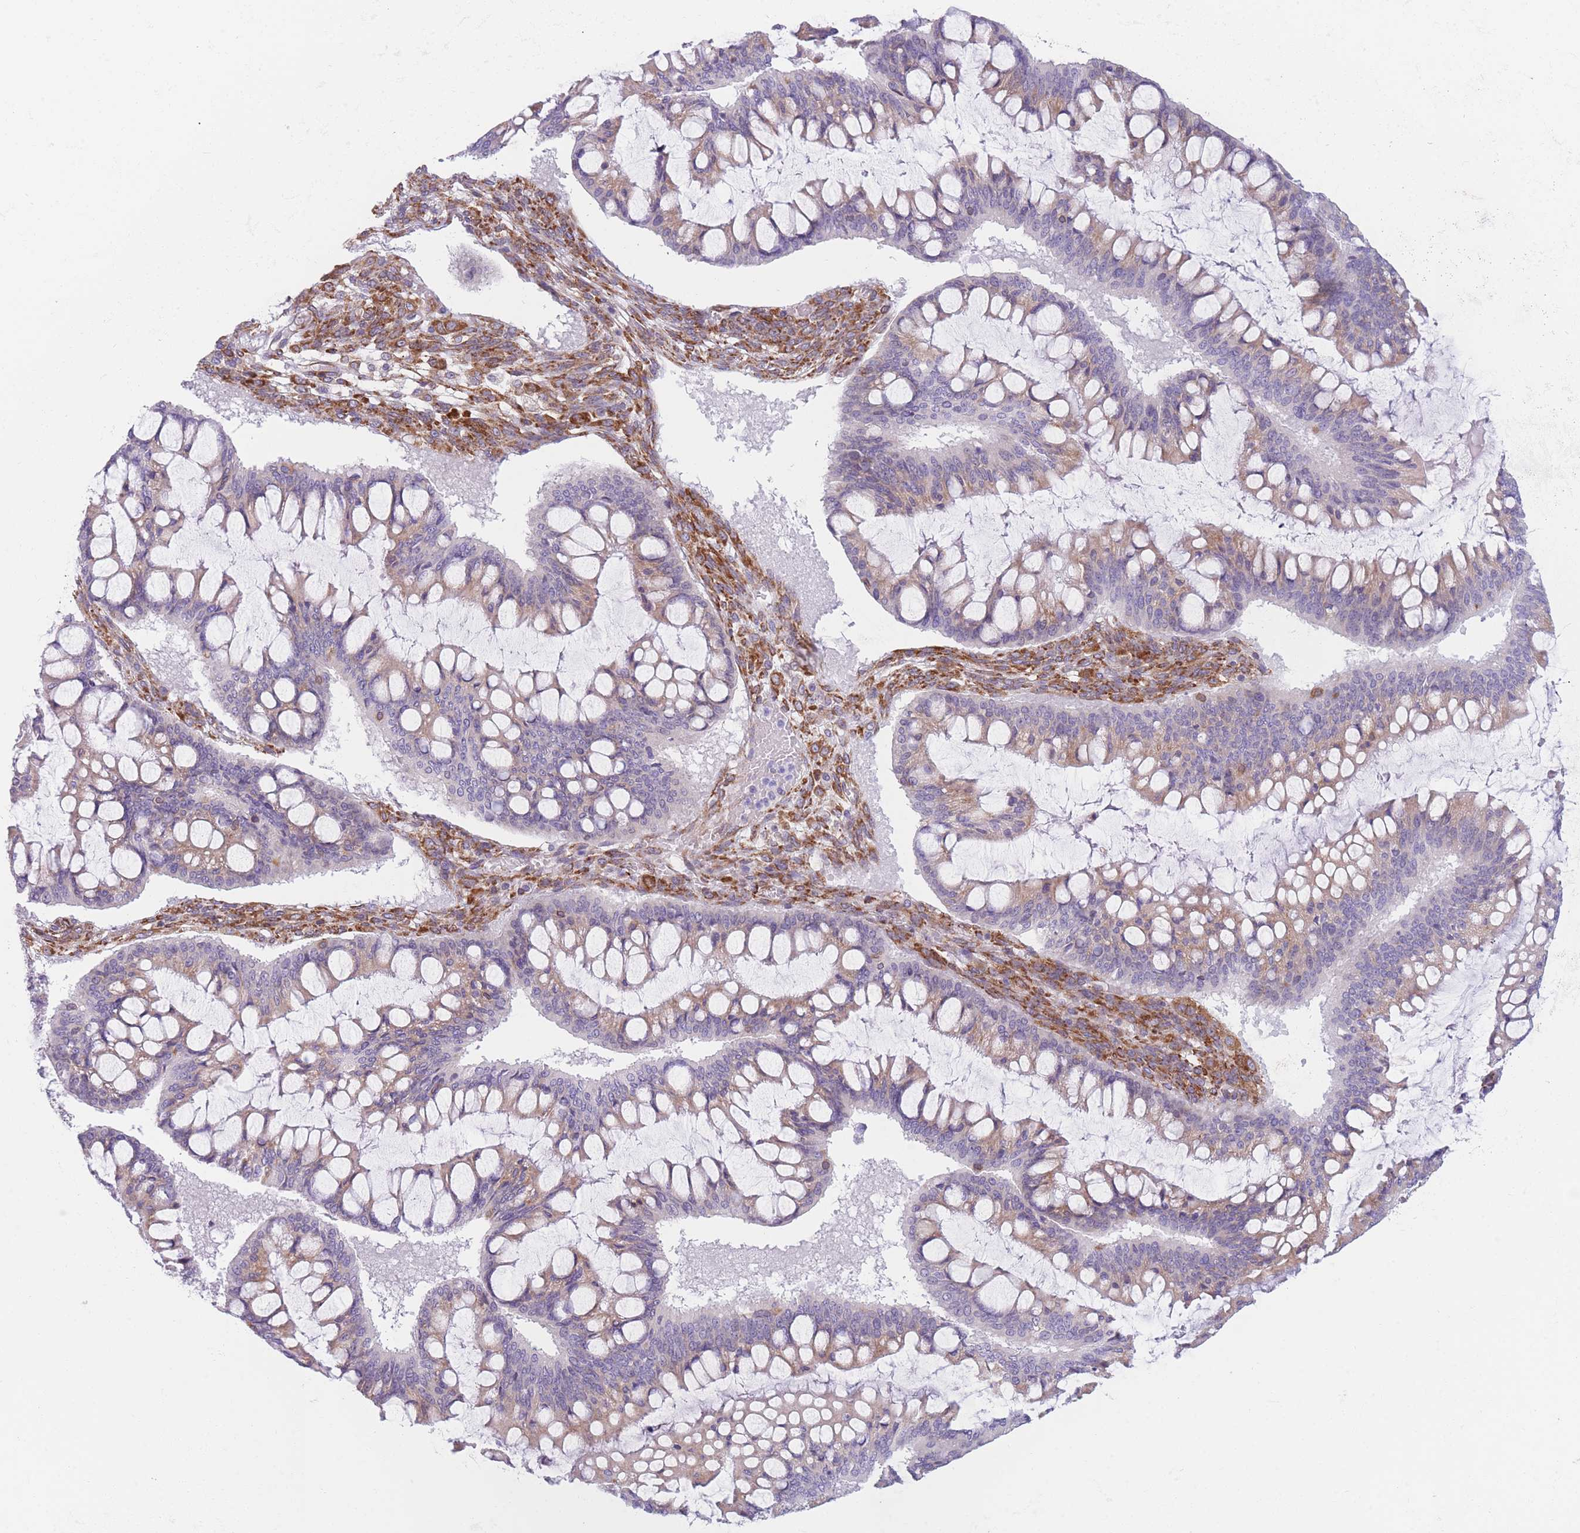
{"staining": {"intensity": "moderate", "quantity": "25%-75%", "location": "cytoplasmic/membranous"}, "tissue": "ovarian cancer", "cell_type": "Tumor cells", "image_type": "cancer", "snomed": [{"axis": "morphology", "description": "Cystadenocarcinoma, mucinous, NOS"}, {"axis": "topography", "description": "Ovary"}], "caption": "Immunohistochemical staining of ovarian mucinous cystadenocarcinoma shows moderate cytoplasmic/membranous protein positivity in about 25%-75% of tumor cells. (Stains: DAB in brown, nuclei in blue, Microscopy: brightfield microscopy at high magnification).", "gene": "AK9", "patient": {"sex": "female", "age": 73}}